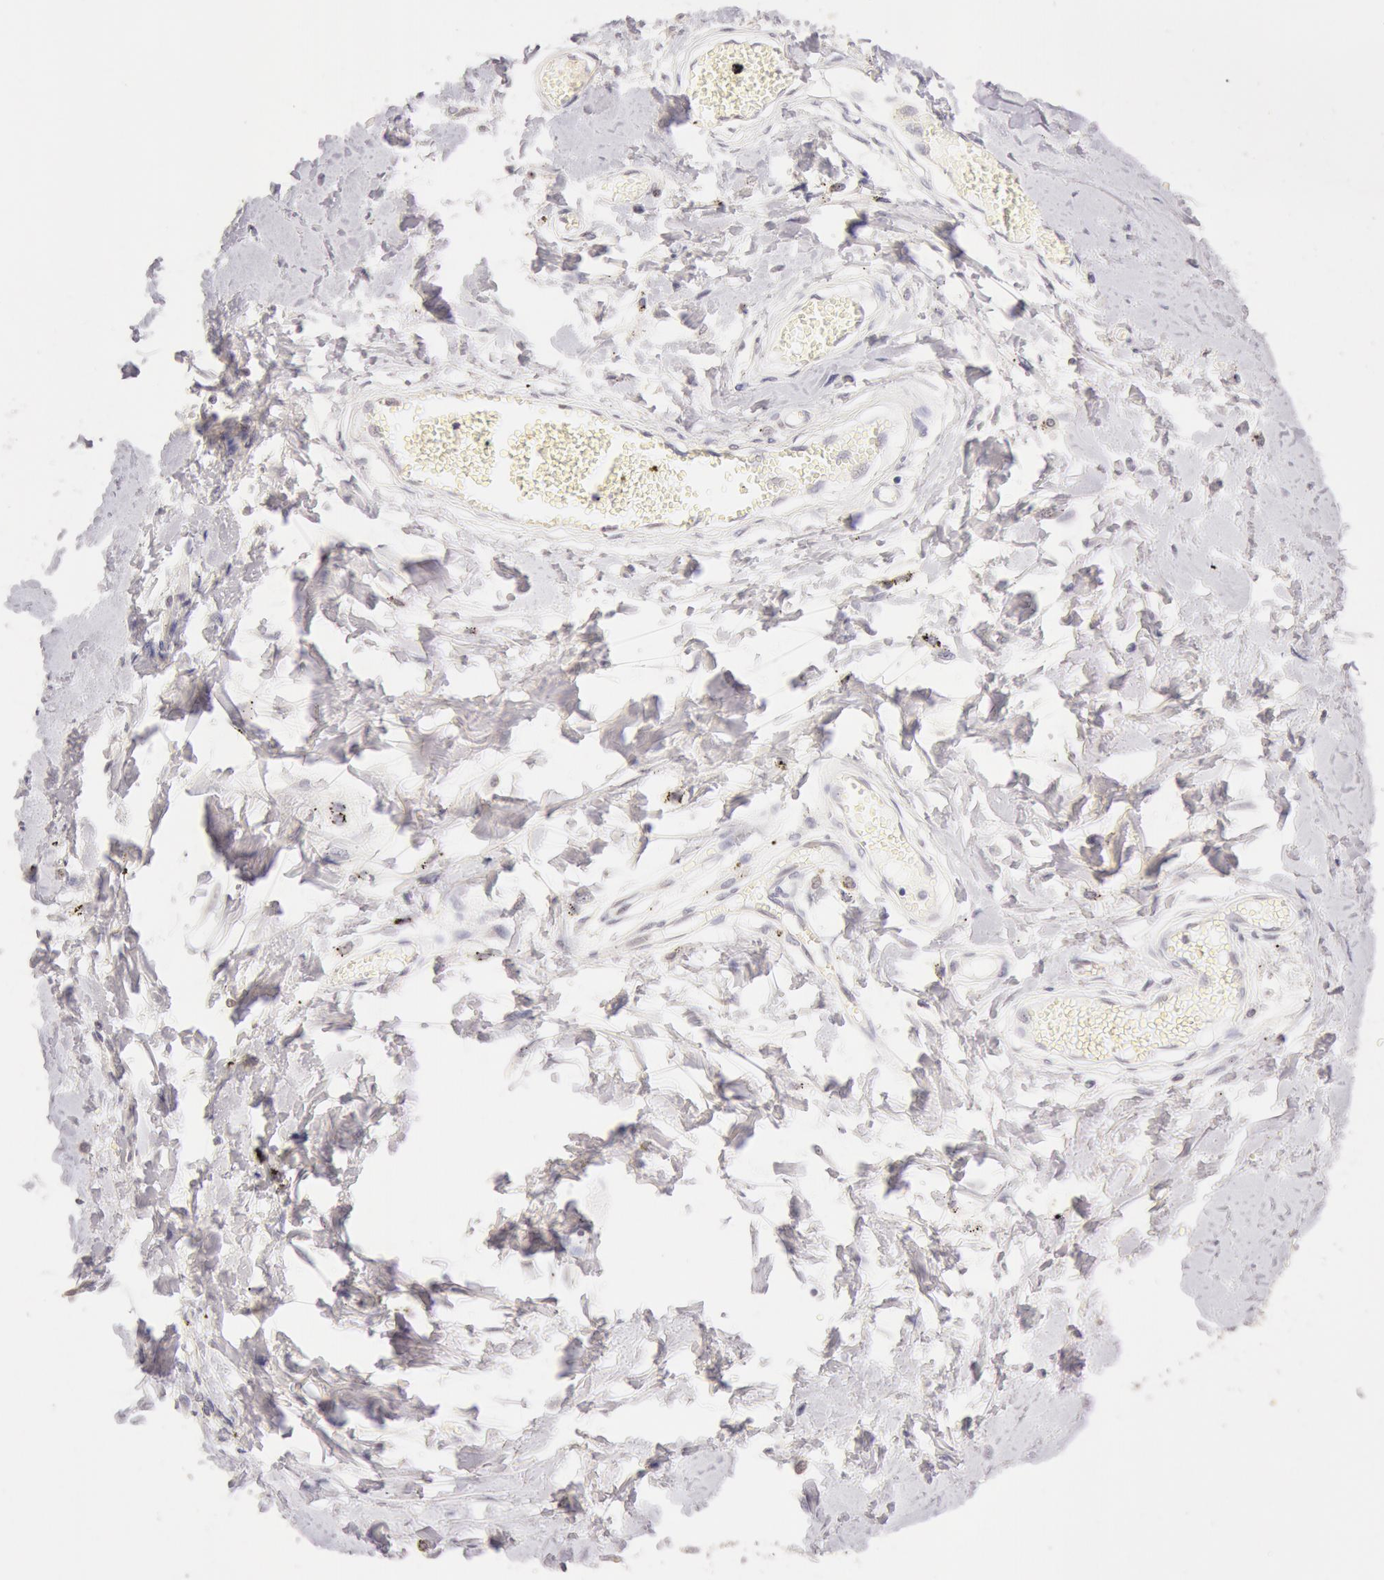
{"staining": {"intensity": "negative", "quantity": "none", "location": "none"}, "tissue": "adipose tissue", "cell_type": "Adipocytes", "image_type": "normal", "snomed": [{"axis": "morphology", "description": "Normal tissue, NOS"}, {"axis": "morphology", "description": "Sarcoma, NOS"}, {"axis": "topography", "description": "Skin"}, {"axis": "topography", "description": "Soft tissue"}], "caption": "Histopathology image shows no protein staining in adipocytes of benign adipose tissue.", "gene": "ZNF597", "patient": {"sex": "female", "age": 51}}